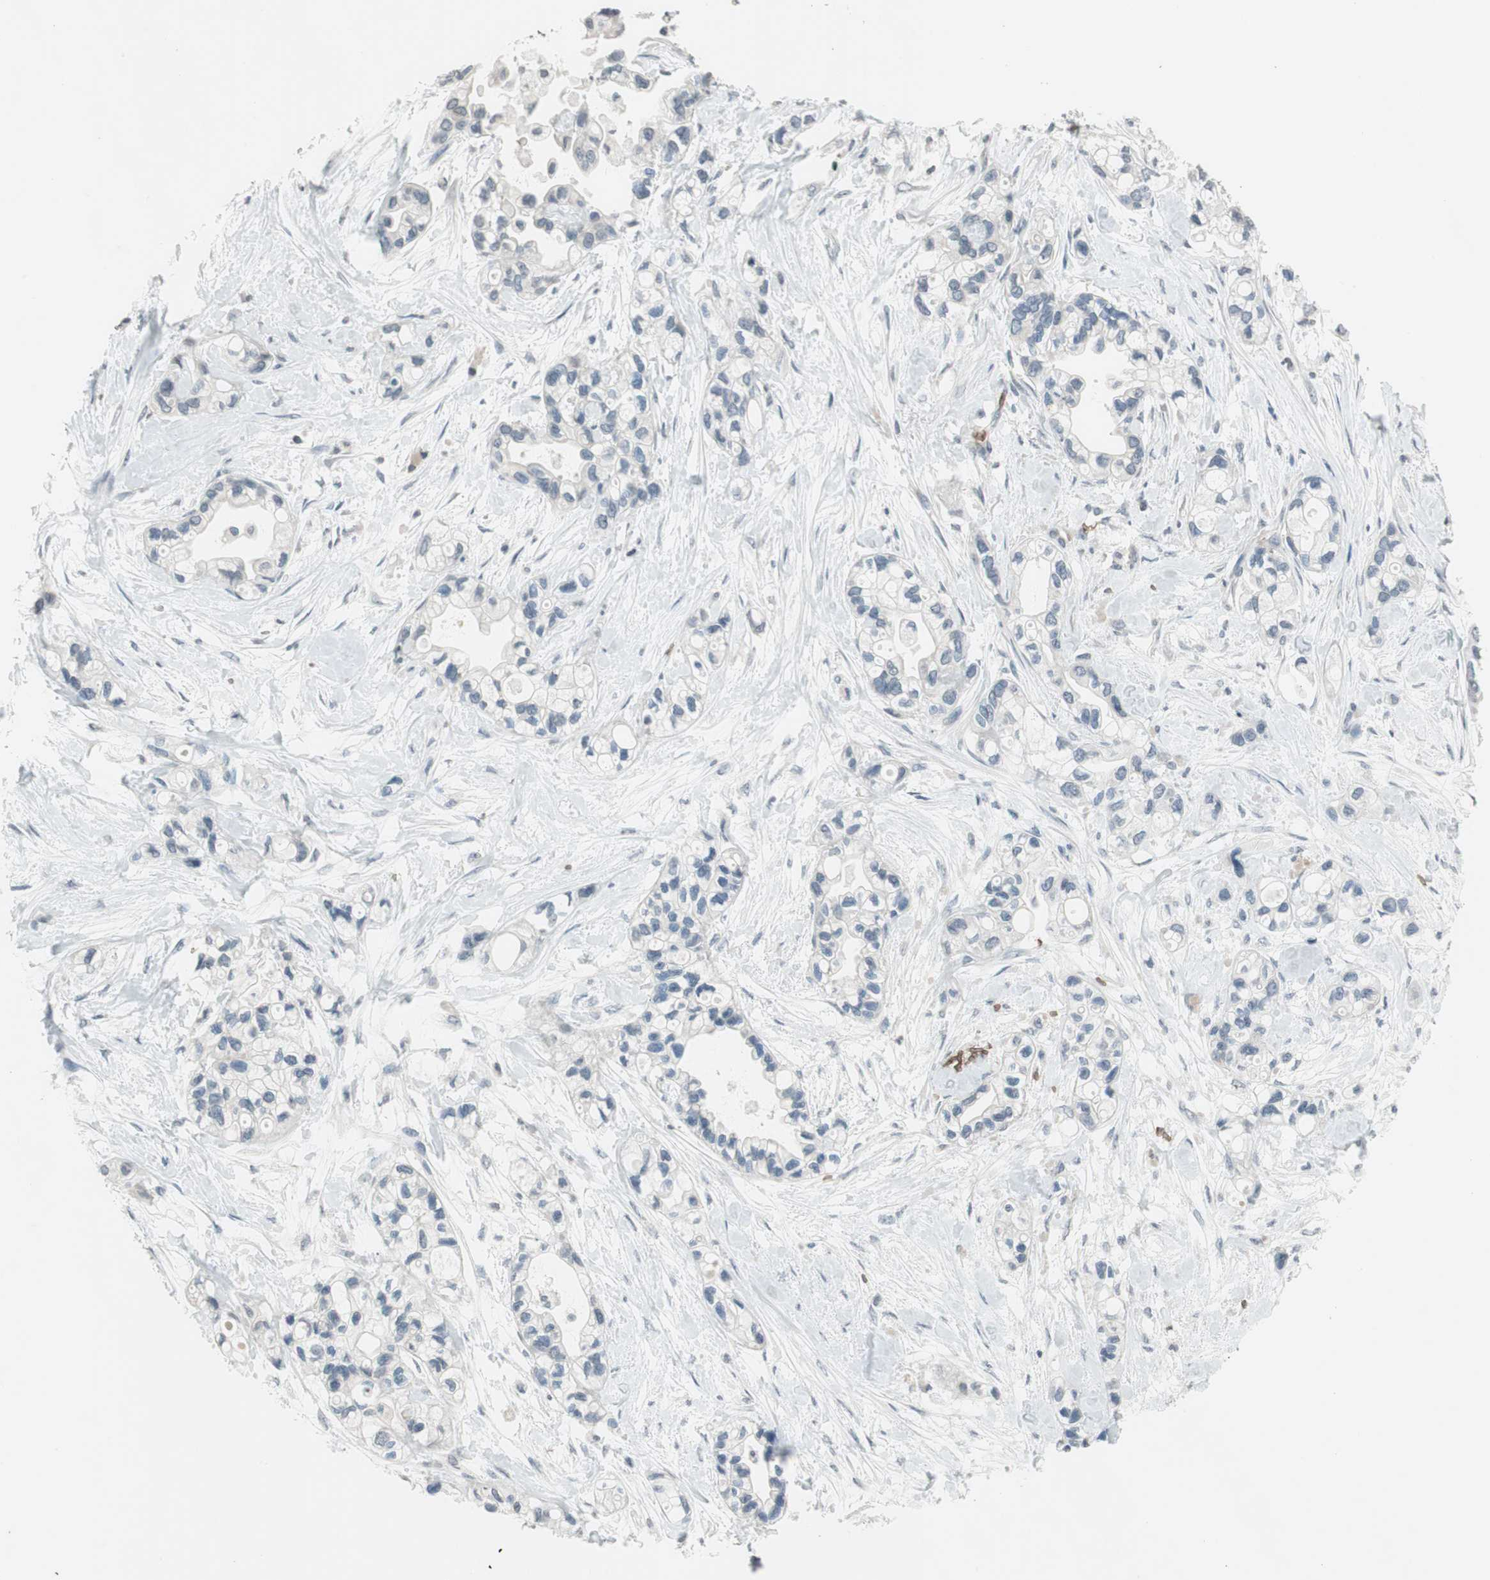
{"staining": {"intensity": "negative", "quantity": "none", "location": "none"}, "tissue": "pancreatic cancer", "cell_type": "Tumor cells", "image_type": "cancer", "snomed": [{"axis": "morphology", "description": "Adenocarcinoma, NOS"}, {"axis": "topography", "description": "Pancreas"}], "caption": "Pancreatic adenocarcinoma stained for a protein using IHC demonstrates no expression tumor cells.", "gene": "GYPC", "patient": {"sex": "female", "age": 77}}